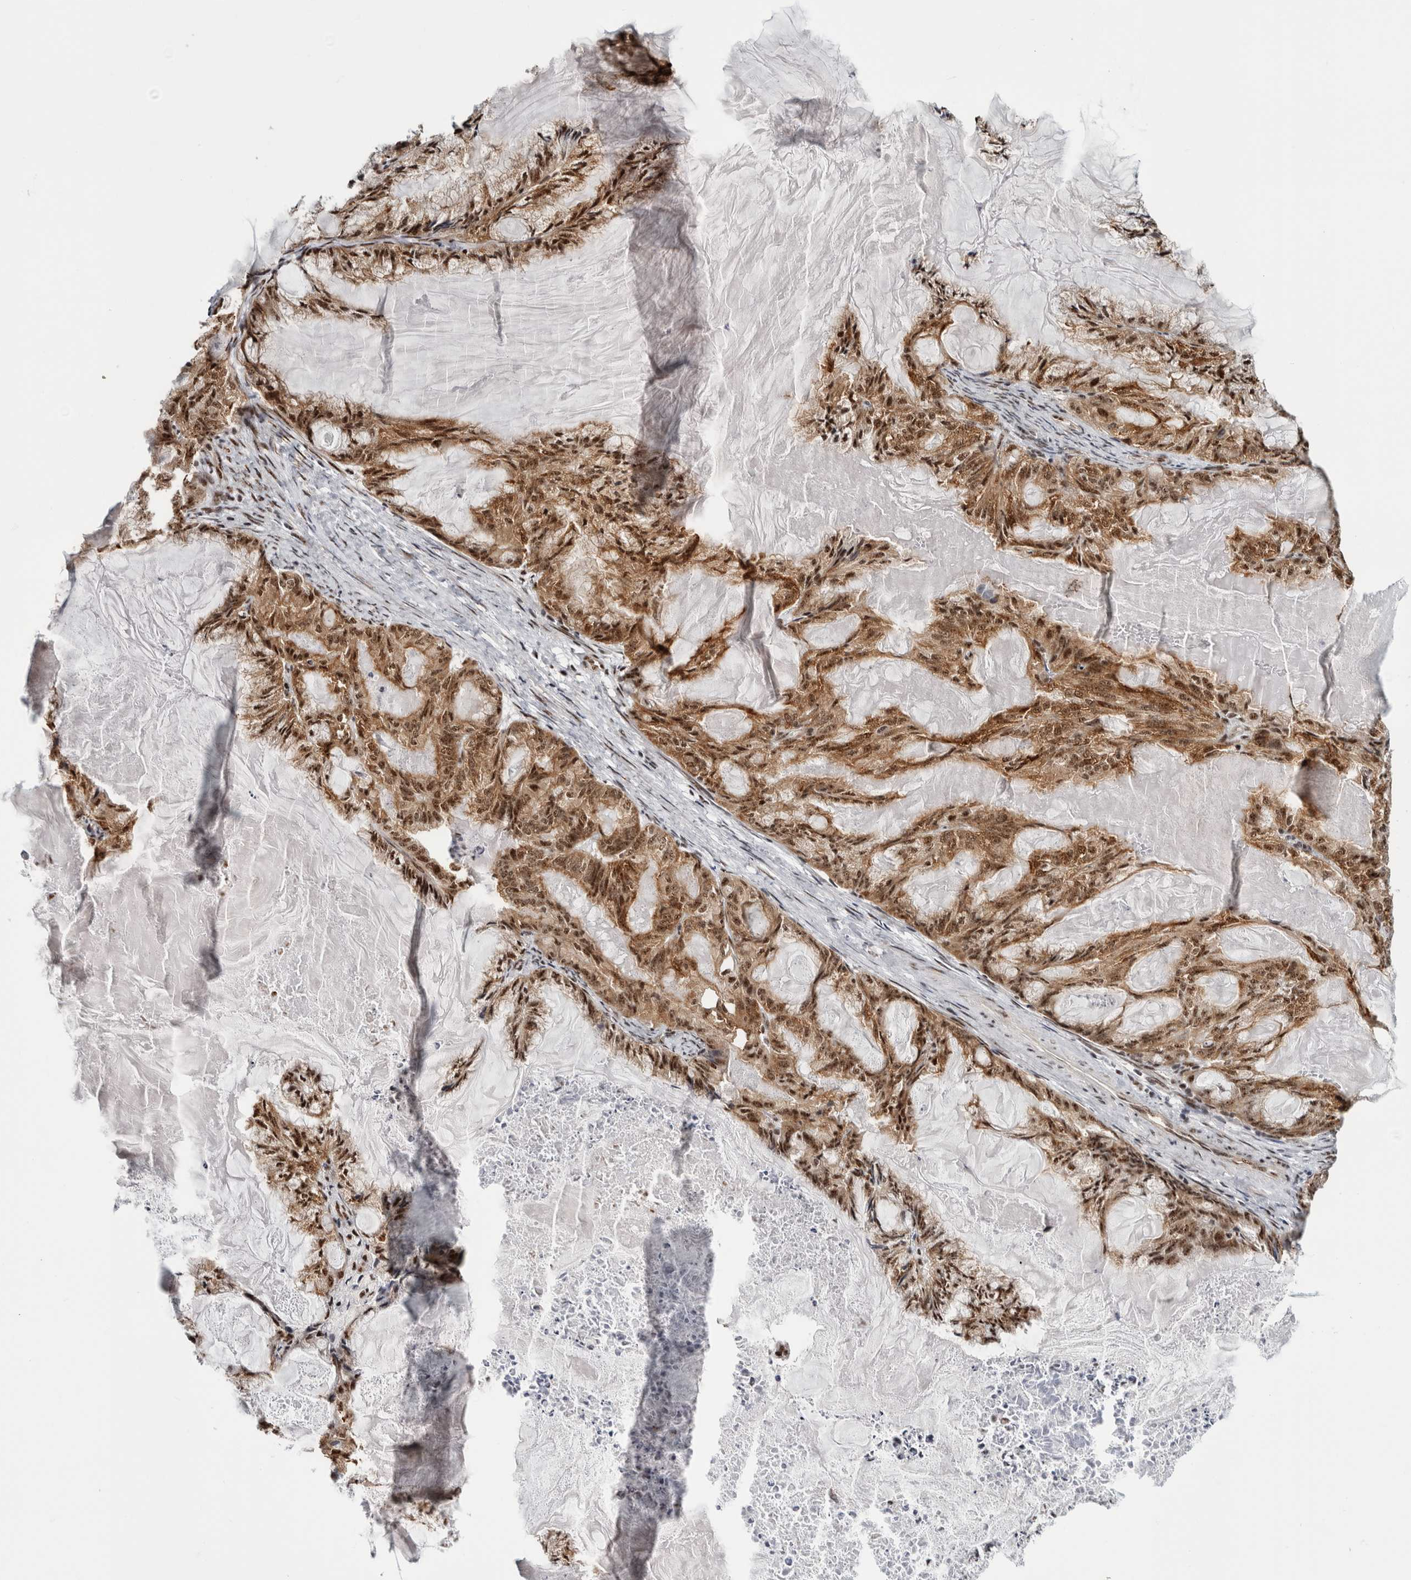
{"staining": {"intensity": "moderate", "quantity": ">75%", "location": "cytoplasmic/membranous,nuclear"}, "tissue": "endometrial cancer", "cell_type": "Tumor cells", "image_type": "cancer", "snomed": [{"axis": "morphology", "description": "Adenocarcinoma, NOS"}, {"axis": "topography", "description": "Endometrium"}], "caption": "Adenocarcinoma (endometrial) stained for a protein (brown) shows moderate cytoplasmic/membranous and nuclear positive positivity in approximately >75% of tumor cells.", "gene": "MKNK1", "patient": {"sex": "female", "age": 86}}